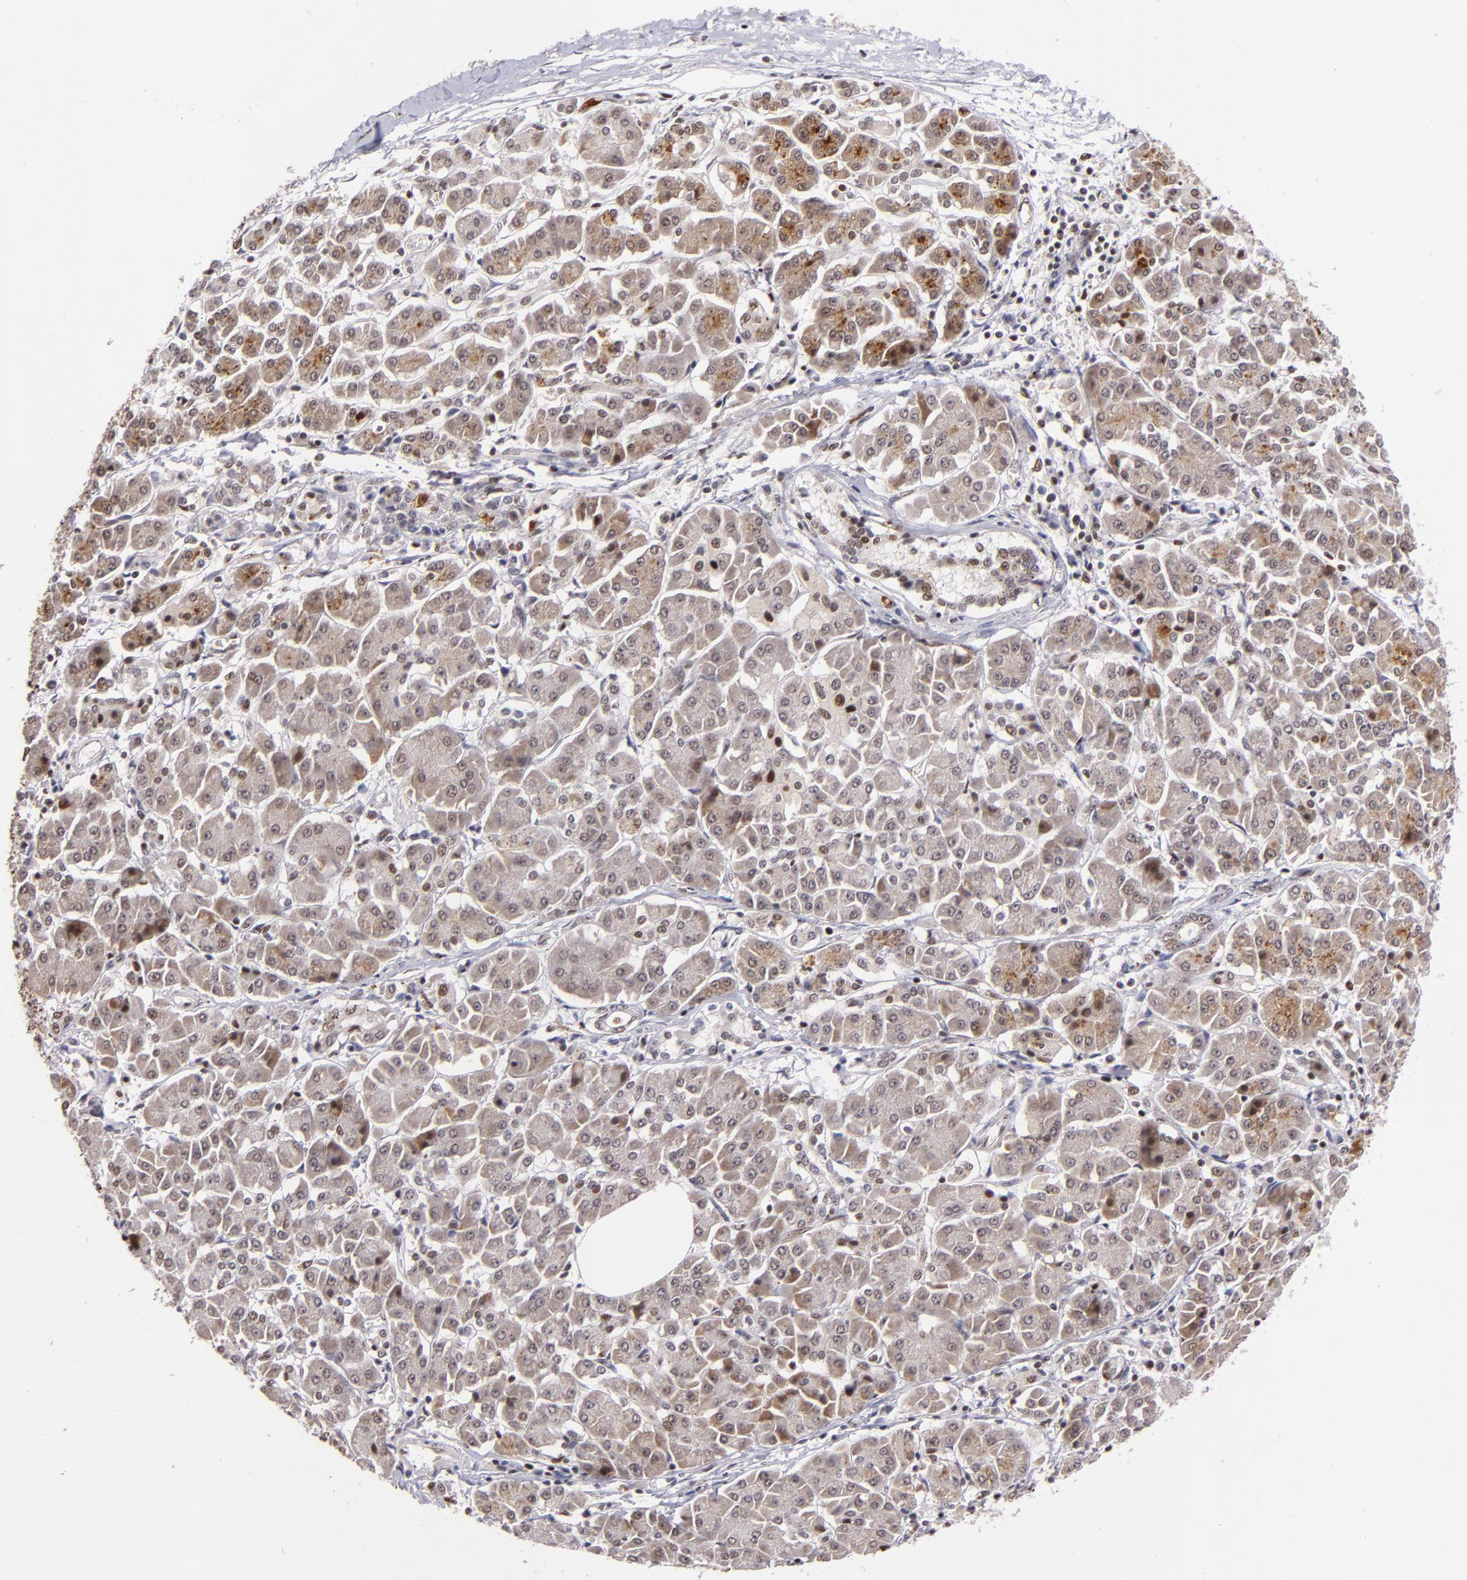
{"staining": {"intensity": "moderate", "quantity": "<25%", "location": "nuclear"}, "tissue": "pancreatic cancer", "cell_type": "Tumor cells", "image_type": "cancer", "snomed": [{"axis": "morphology", "description": "Adenocarcinoma, NOS"}, {"axis": "topography", "description": "Pancreas"}], "caption": "This photomicrograph shows immunohistochemistry (IHC) staining of human adenocarcinoma (pancreatic), with low moderate nuclear positivity in about <25% of tumor cells.", "gene": "RXRG", "patient": {"sex": "female", "age": 57}}